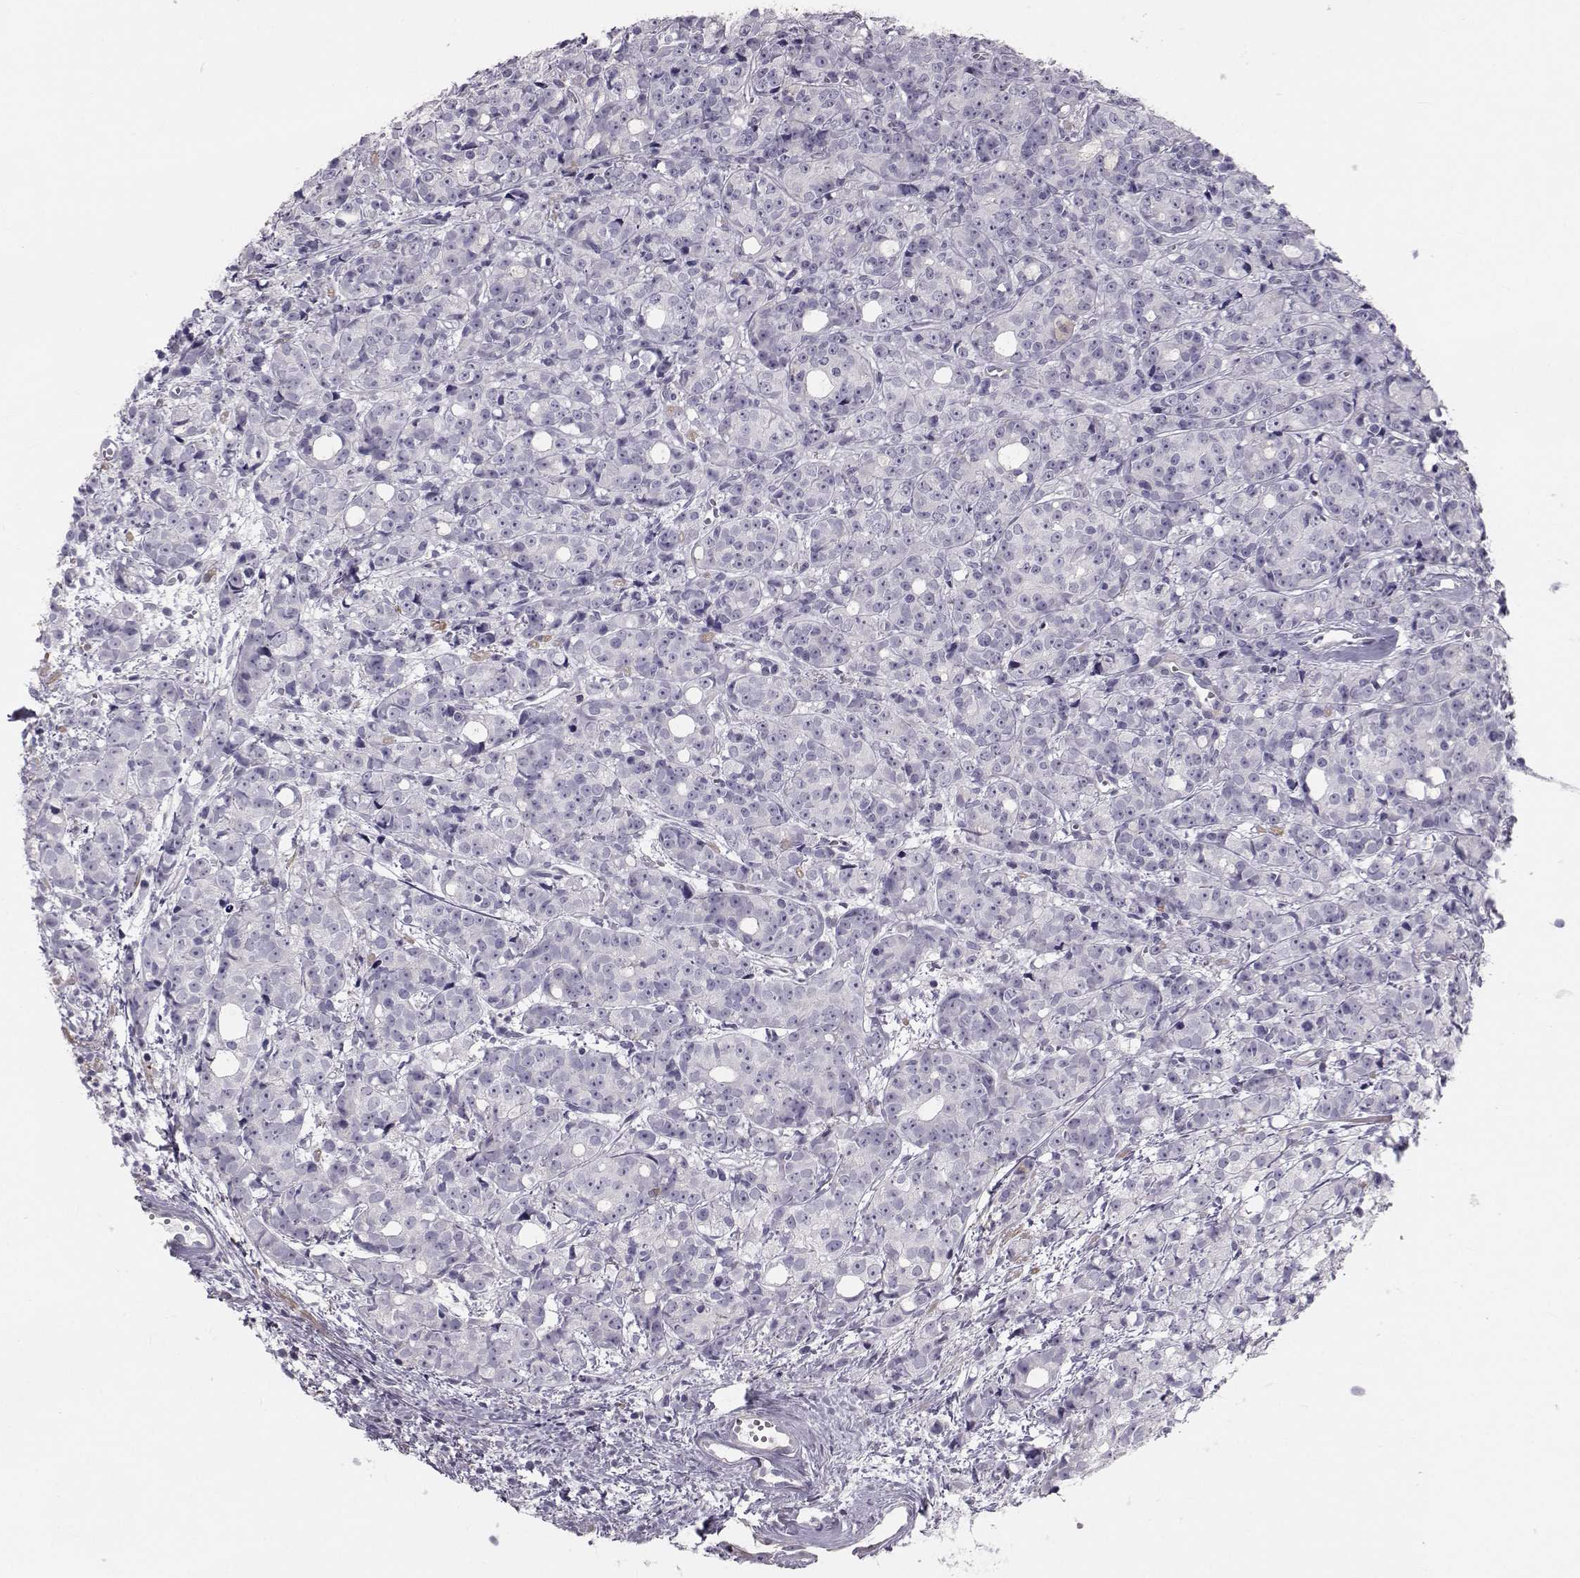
{"staining": {"intensity": "negative", "quantity": "none", "location": "none"}, "tissue": "prostate cancer", "cell_type": "Tumor cells", "image_type": "cancer", "snomed": [{"axis": "morphology", "description": "Adenocarcinoma, Medium grade"}, {"axis": "topography", "description": "Prostate"}], "caption": "Histopathology image shows no significant protein positivity in tumor cells of prostate adenocarcinoma (medium-grade). (DAB (3,3'-diaminobenzidine) immunohistochemistry visualized using brightfield microscopy, high magnification).", "gene": "GARIN3", "patient": {"sex": "male", "age": 74}}